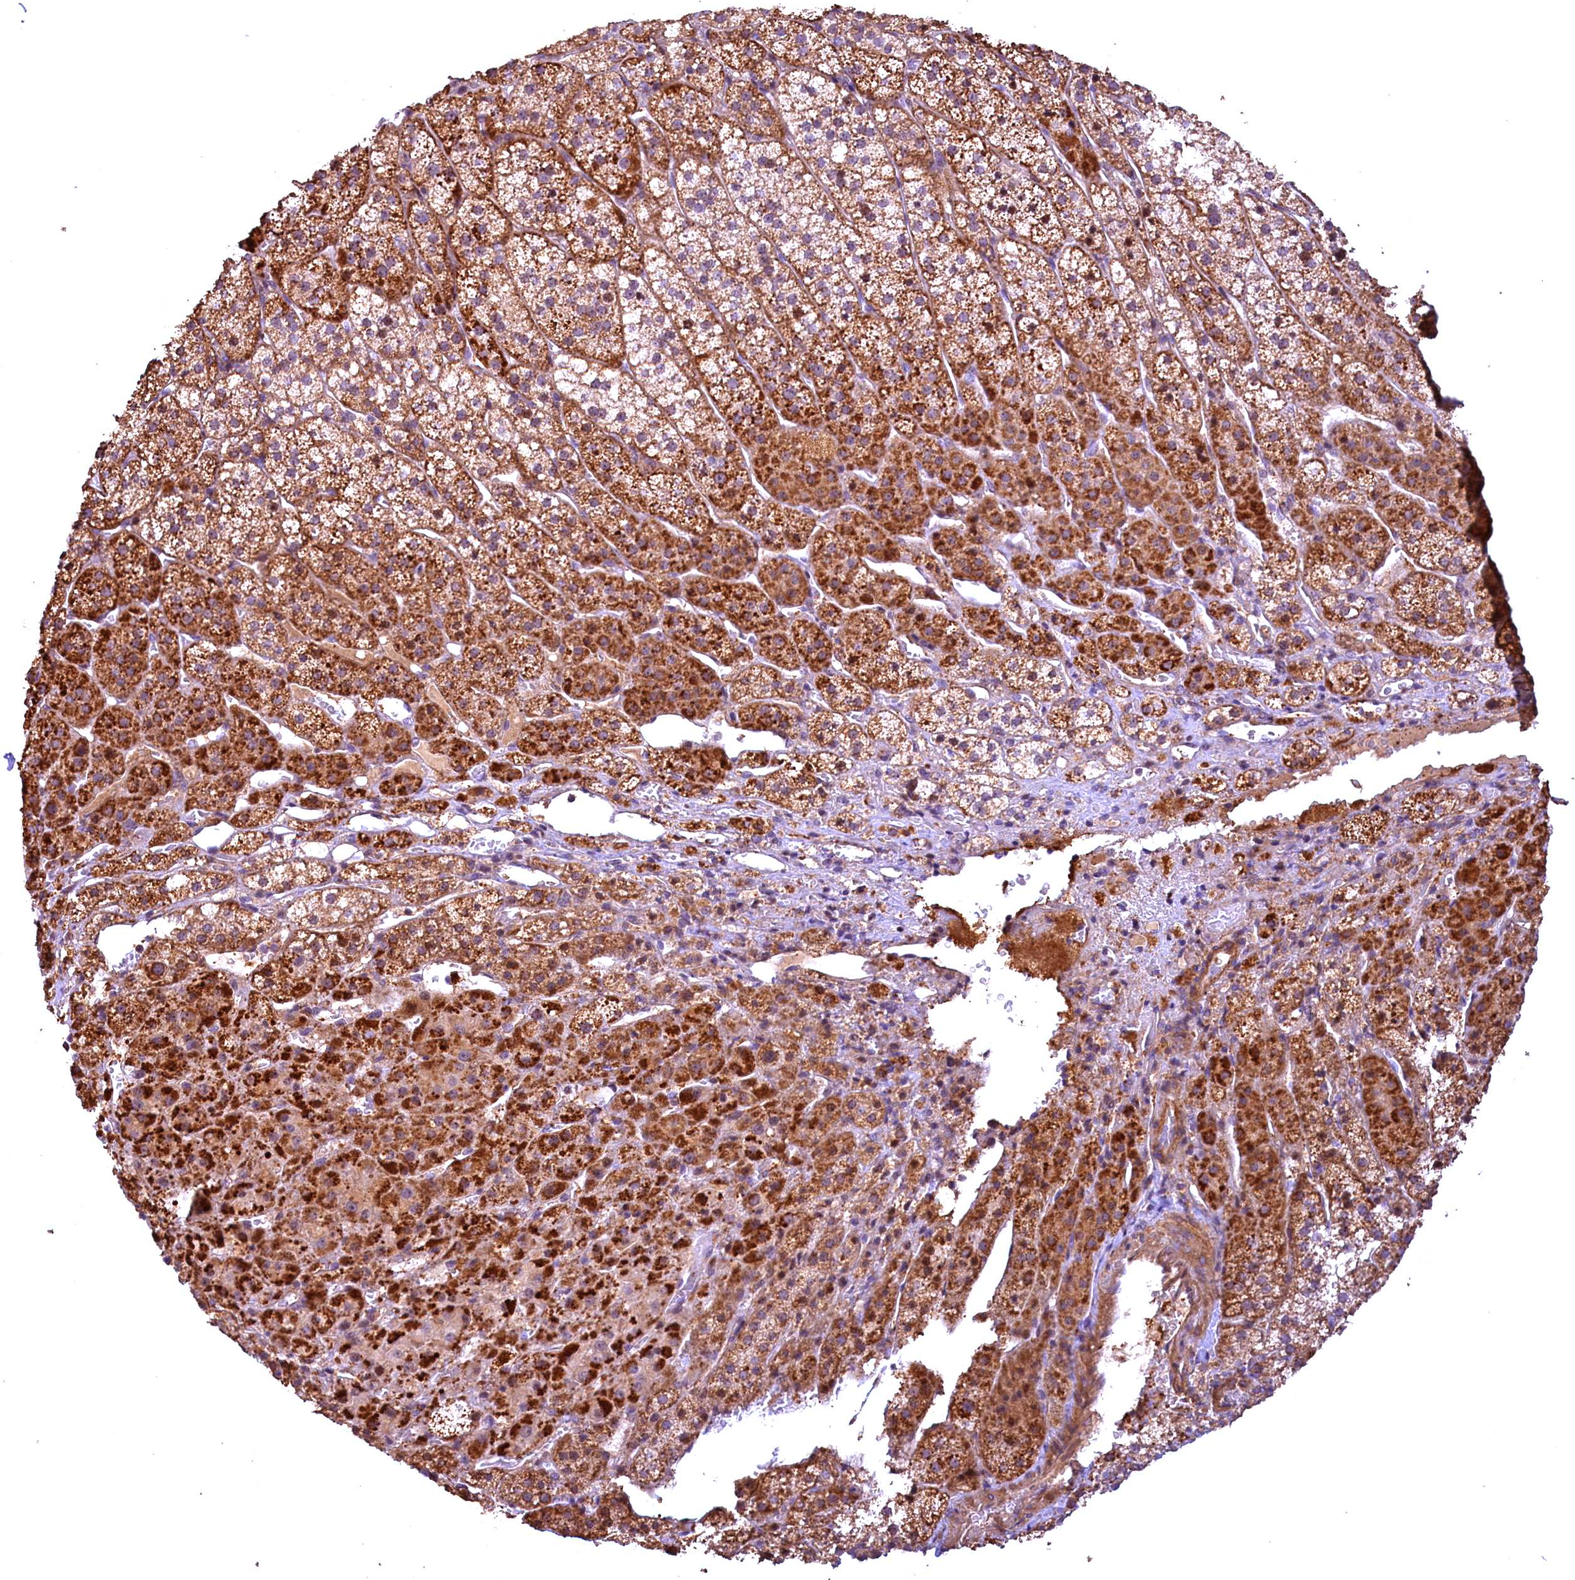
{"staining": {"intensity": "strong", "quantity": "25%-75%", "location": "cytoplasmic/membranous"}, "tissue": "adrenal gland", "cell_type": "Glandular cells", "image_type": "normal", "snomed": [{"axis": "morphology", "description": "Normal tissue, NOS"}, {"axis": "topography", "description": "Adrenal gland"}], "caption": "Adrenal gland stained with a brown dye demonstrates strong cytoplasmic/membranous positive expression in about 25%-75% of glandular cells.", "gene": "FUZ", "patient": {"sex": "female", "age": 44}}